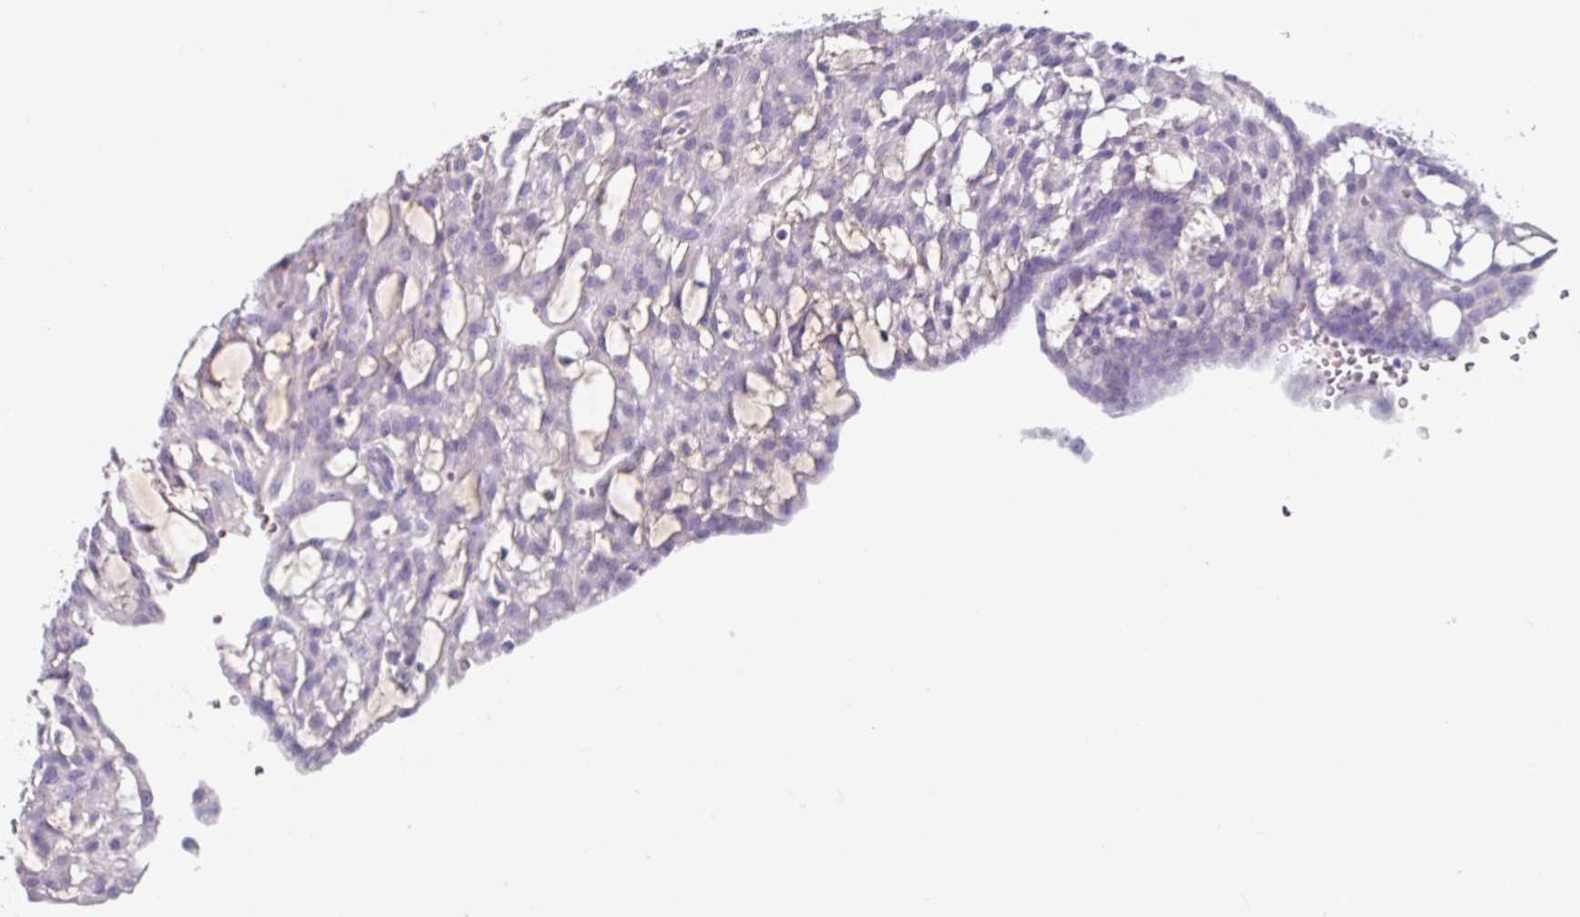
{"staining": {"intensity": "negative", "quantity": "none", "location": "none"}, "tissue": "renal cancer", "cell_type": "Tumor cells", "image_type": "cancer", "snomed": [{"axis": "morphology", "description": "Adenocarcinoma, NOS"}, {"axis": "topography", "description": "Kidney"}], "caption": "There is no significant expression in tumor cells of adenocarcinoma (renal).", "gene": "CLCA1", "patient": {"sex": "male", "age": 63}}